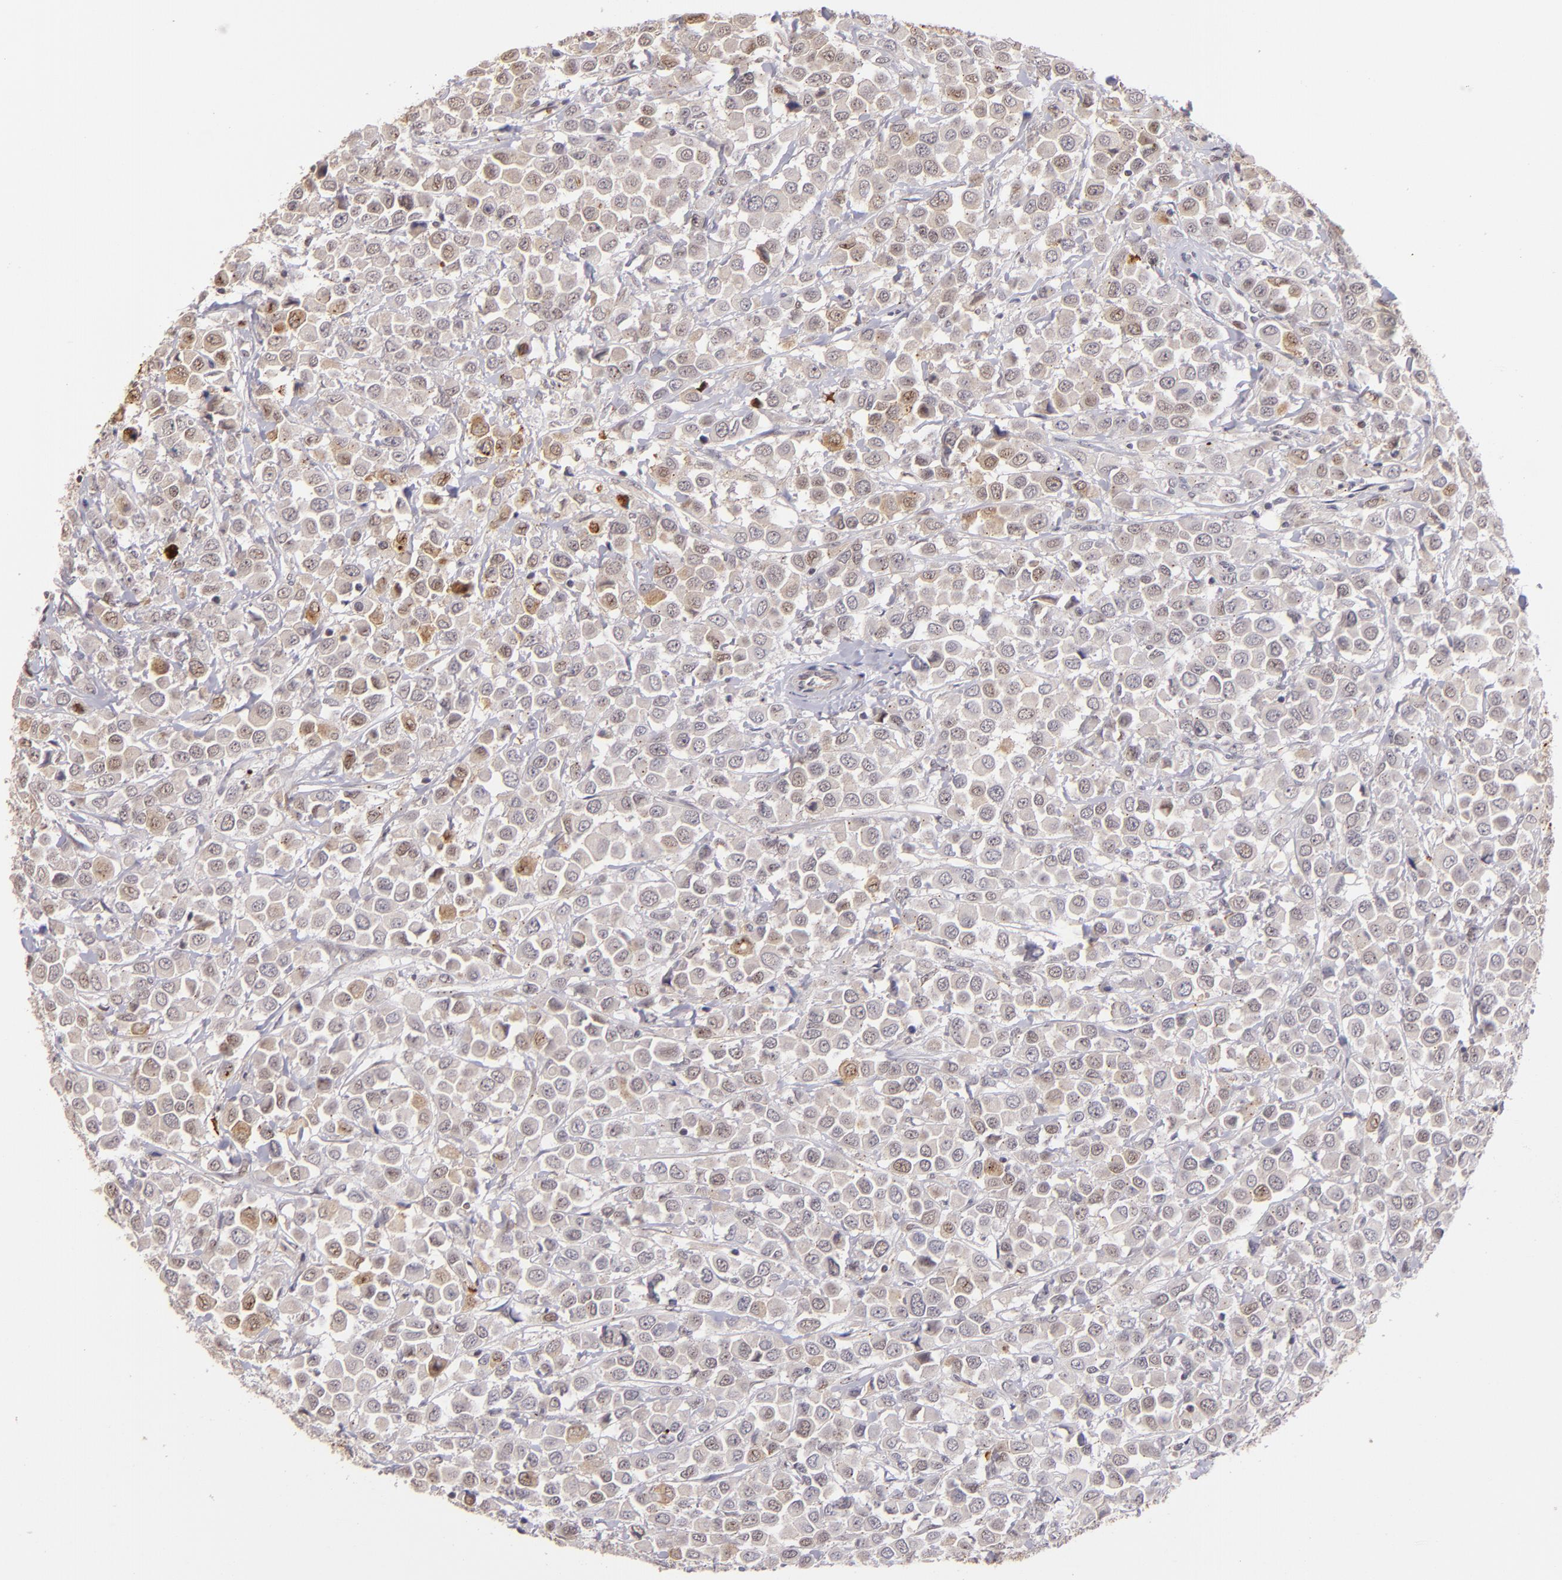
{"staining": {"intensity": "weak", "quantity": "<25%", "location": "cytoplasmic/membranous,nuclear"}, "tissue": "breast cancer", "cell_type": "Tumor cells", "image_type": "cancer", "snomed": [{"axis": "morphology", "description": "Duct carcinoma"}, {"axis": "topography", "description": "Breast"}], "caption": "IHC of human breast cancer demonstrates no staining in tumor cells.", "gene": "RXRG", "patient": {"sex": "female", "age": 61}}